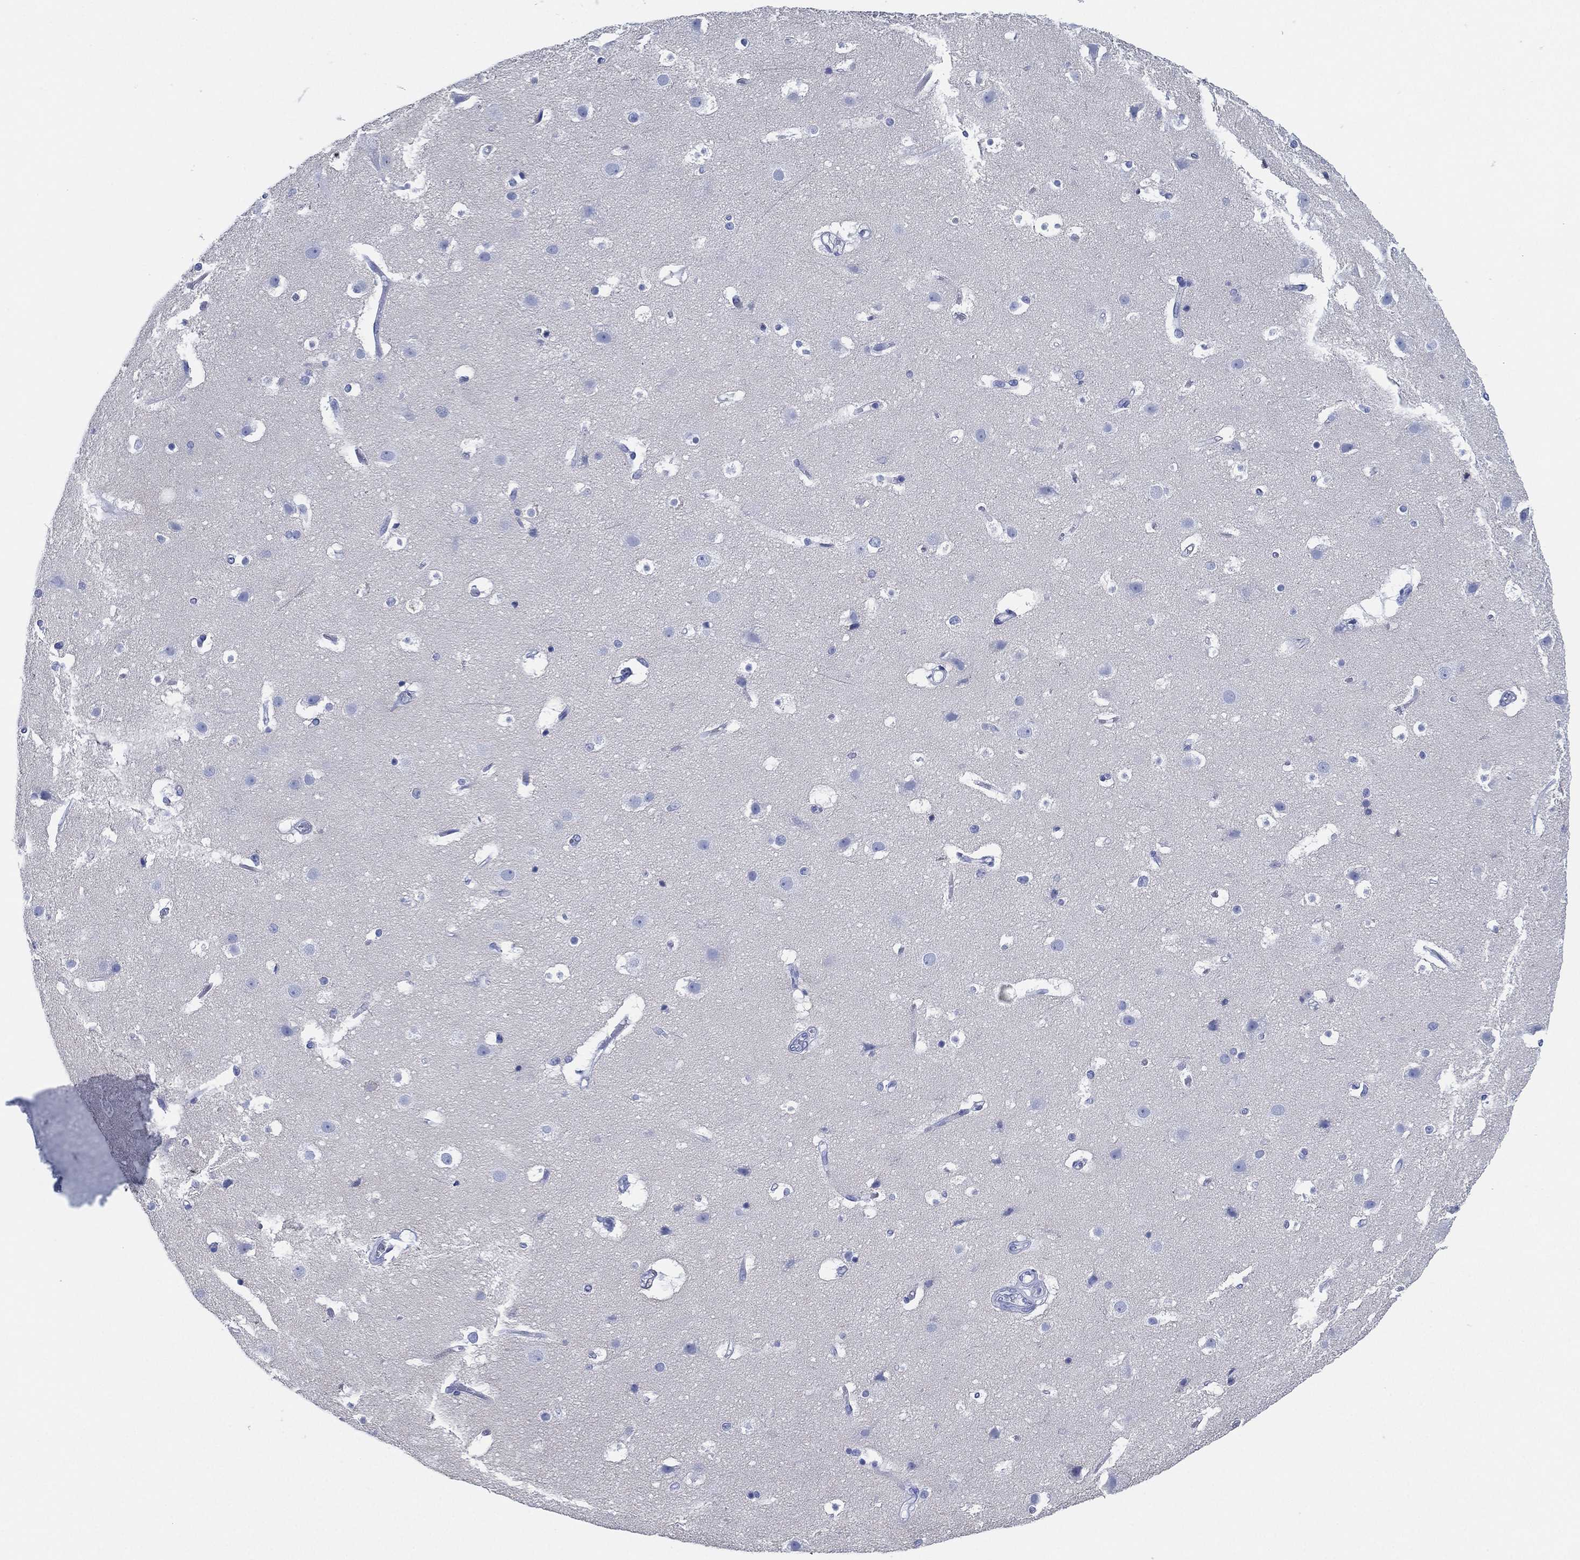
{"staining": {"intensity": "negative", "quantity": "none", "location": "none"}, "tissue": "cerebral cortex", "cell_type": "Endothelial cells", "image_type": "normal", "snomed": [{"axis": "morphology", "description": "Normal tissue, NOS"}, {"axis": "topography", "description": "Cerebral cortex"}], "caption": "IHC of normal cerebral cortex shows no expression in endothelial cells. The staining is performed using DAB brown chromogen with nuclei counter-stained in using hematoxylin.", "gene": "SLC9C2", "patient": {"sex": "female", "age": 52}}